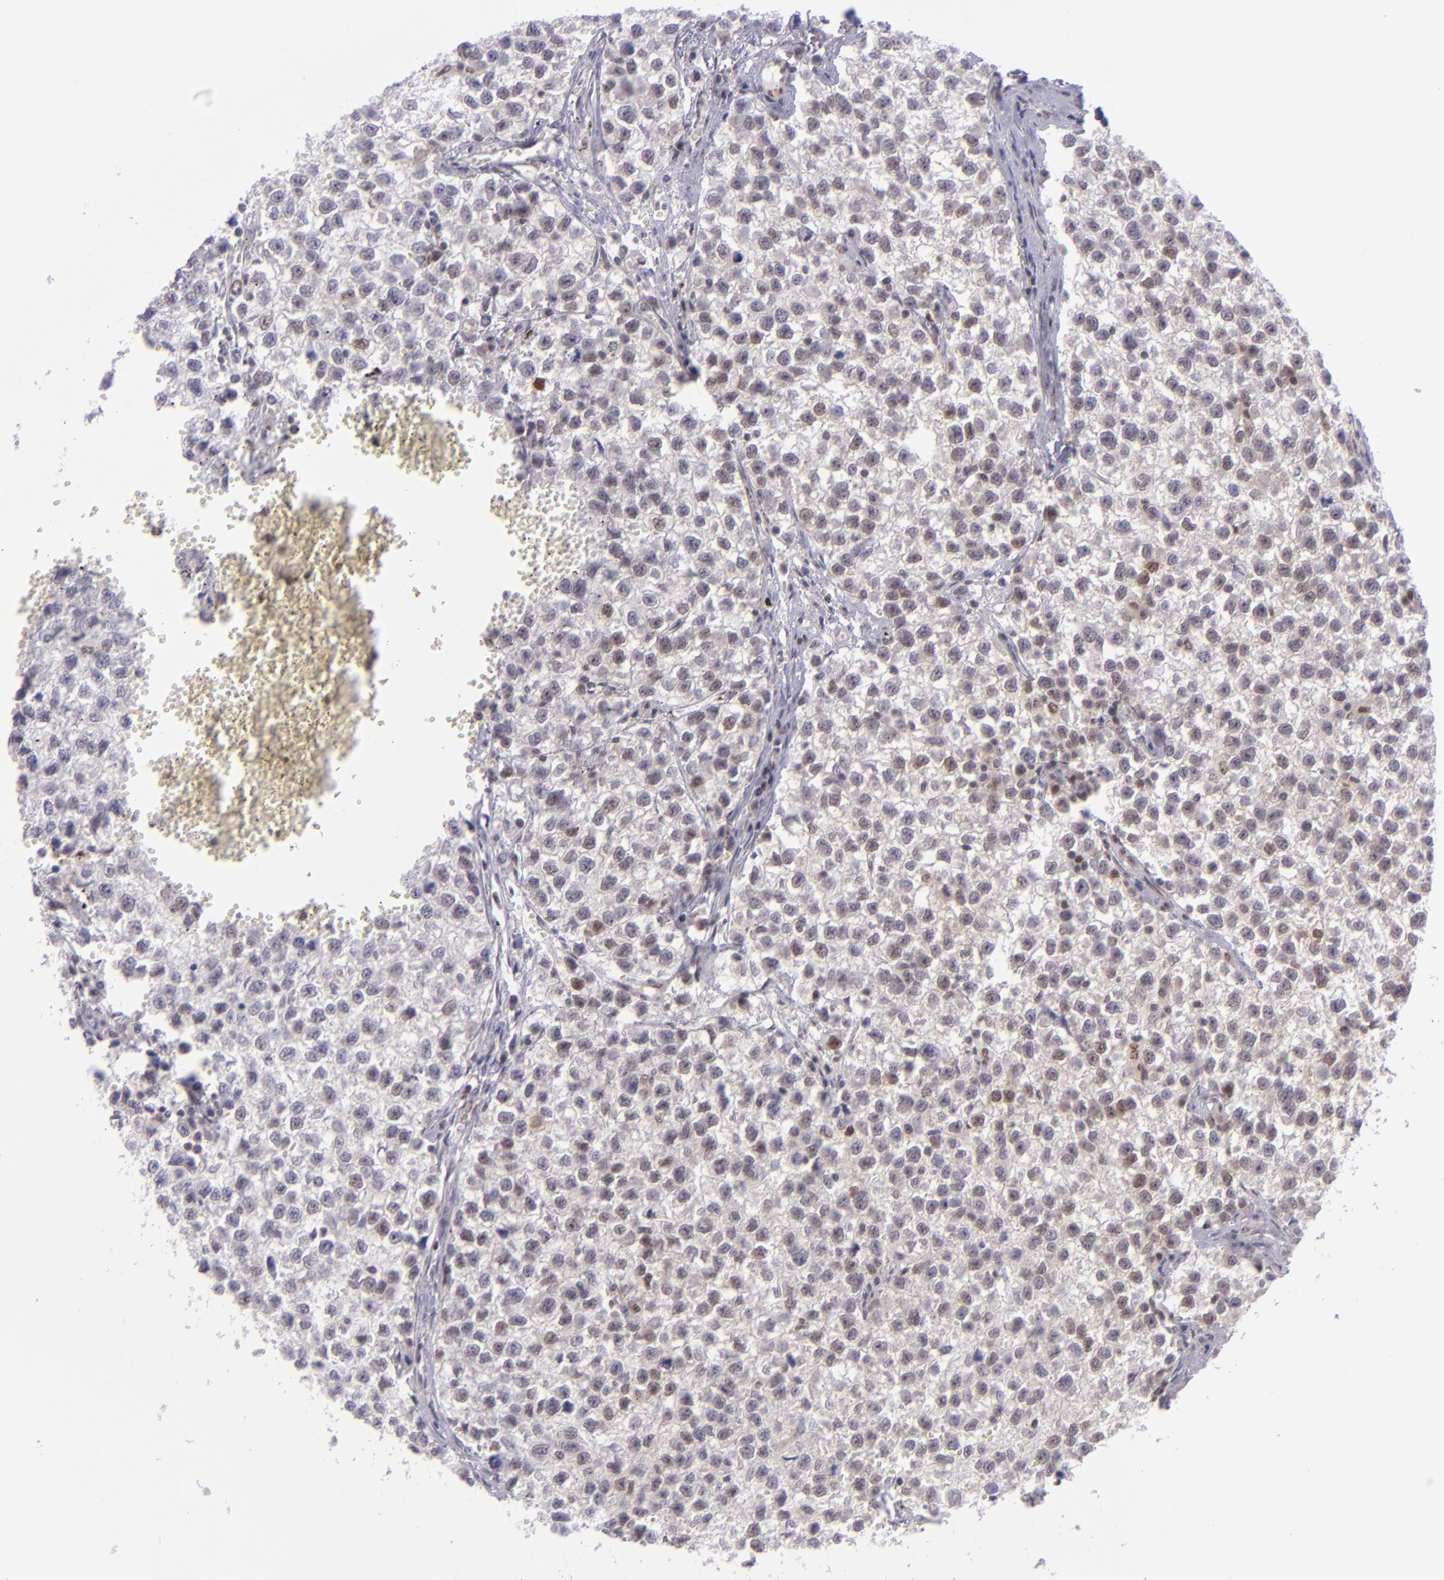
{"staining": {"intensity": "negative", "quantity": "none", "location": "none"}, "tissue": "testis cancer", "cell_type": "Tumor cells", "image_type": "cancer", "snomed": [{"axis": "morphology", "description": "Seminoma, NOS"}, {"axis": "topography", "description": "Testis"}], "caption": "Tumor cells are negative for brown protein staining in testis seminoma.", "gene": "BAG1", "patient": {"sex": "male", "age": 35}}